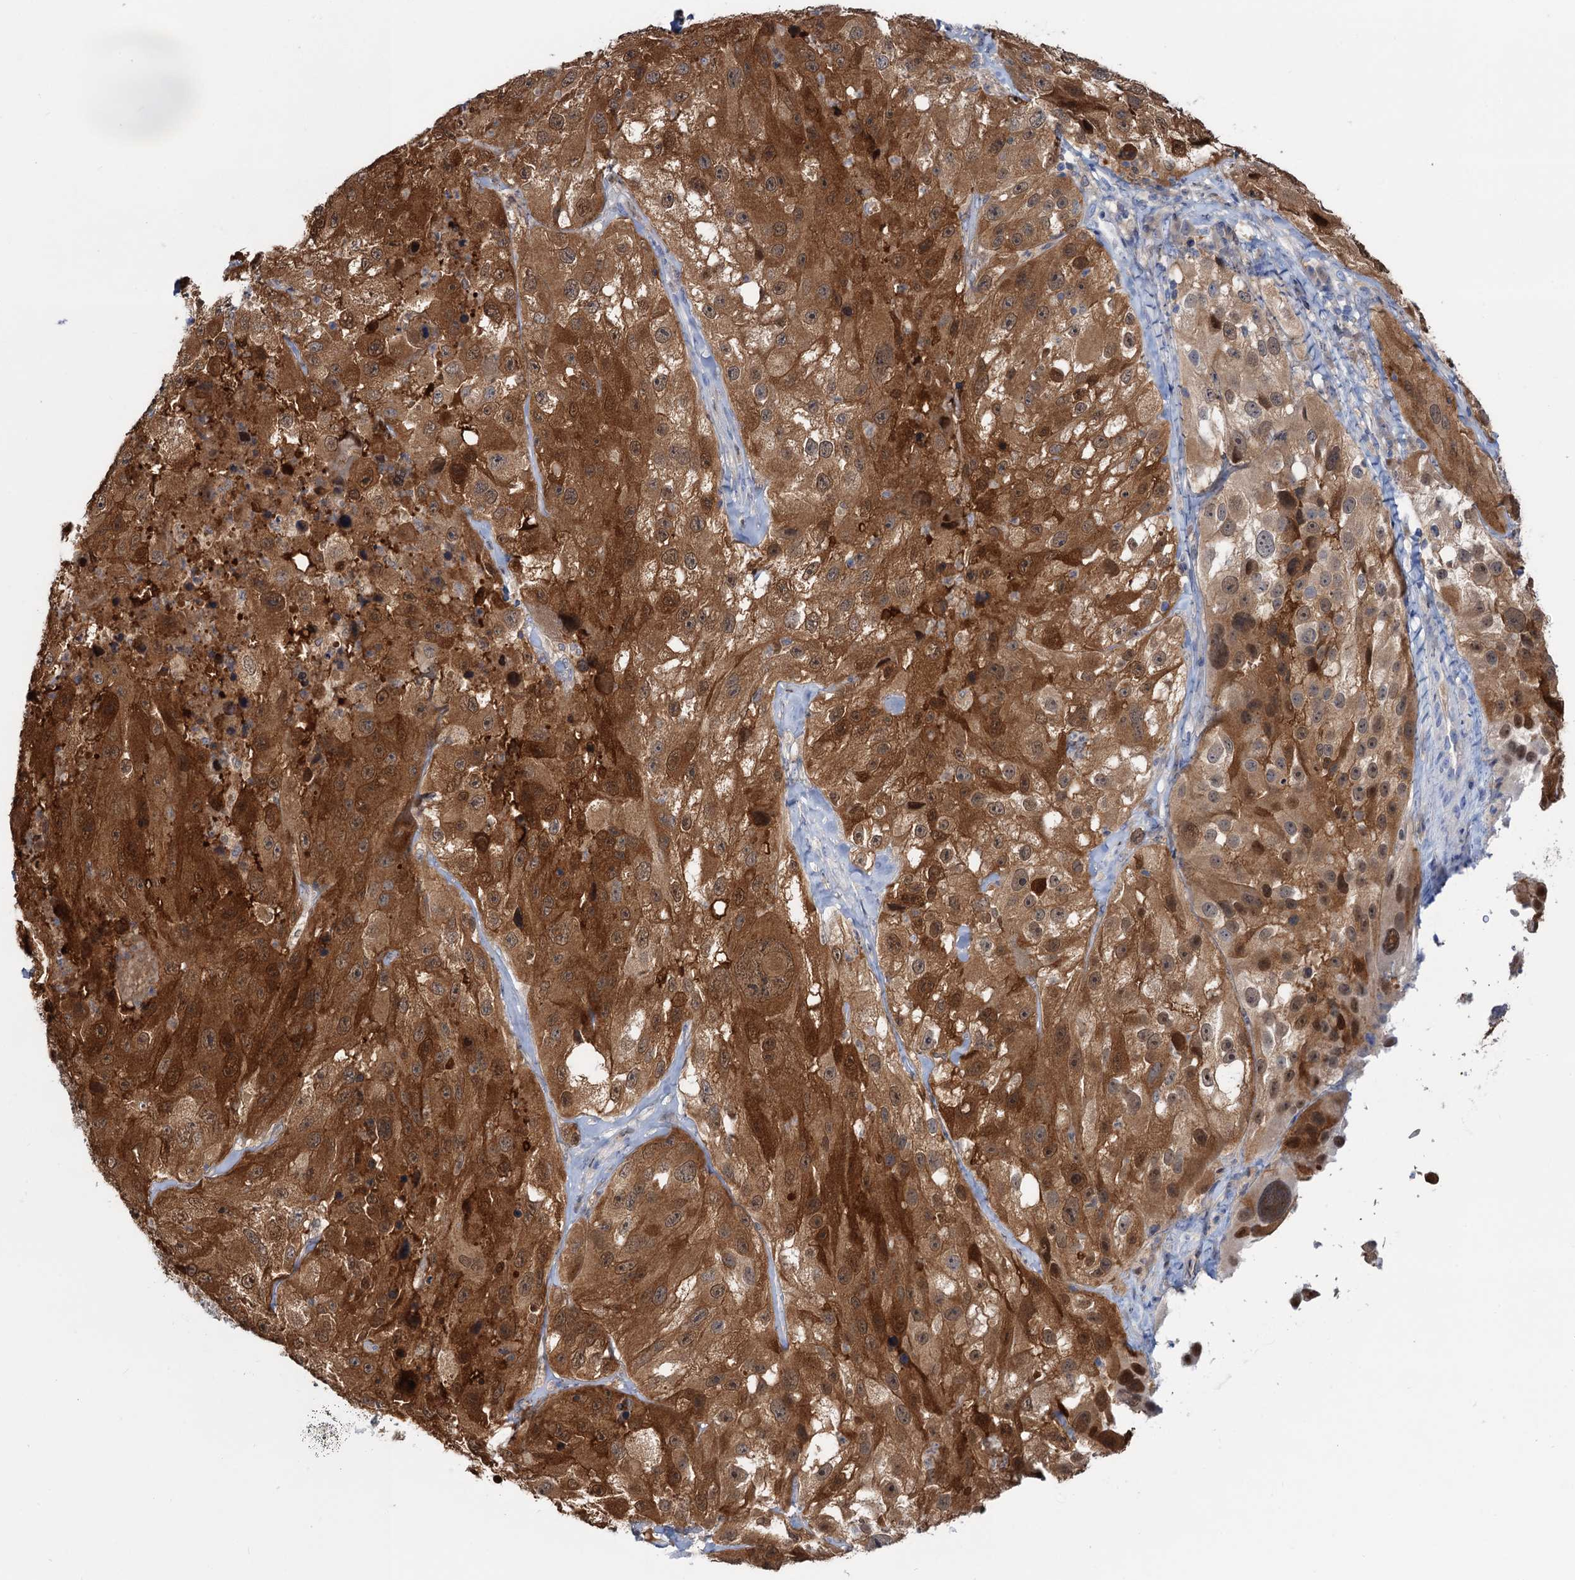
{"staining": {"intensity": "strong", "quantity": ">75%", "location": "cytoplasmic/membranous,nuclear"}, "tissue": "melanoma", "cell_type": "Tumor cells", "image_type": "cancer", "snomed": [{"axis": "morphology", "description": "Malignant melanoma, Metastatic site"}, {"axis": "topography", "description": "Lymph node"}], "caption": "Melanoma stained with IHC exhibits strong cytoplasmic/membranous and nuclear positivity in approximately >75% of tumor cells. The staining is performed using DAB (3,3'-diaminobenzidine) brown chromogen to label protein expression. The nuclei are counter-stained blue using hematoxylin.", "gene": "FAH", "patient": {"sex": "male", "age": 62}}